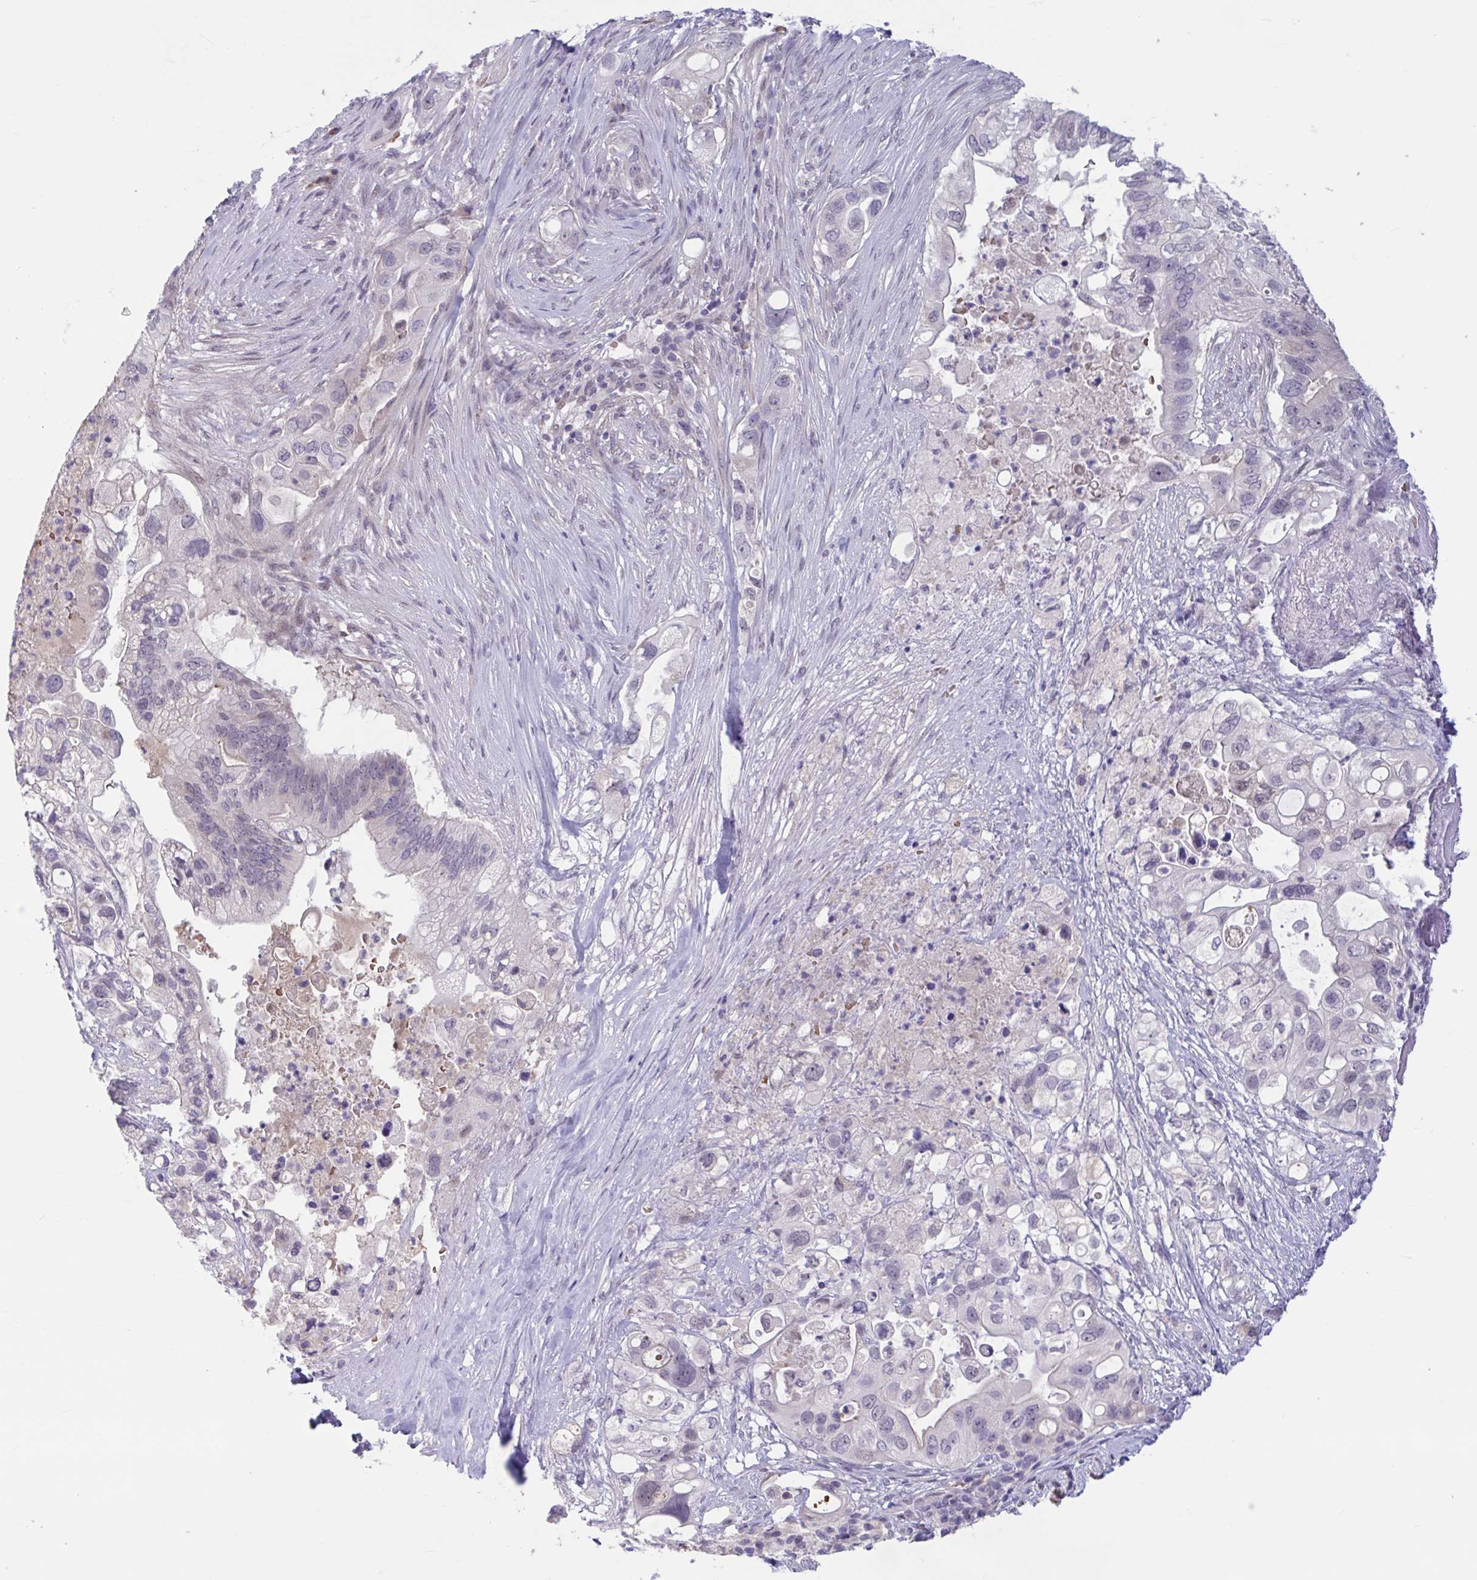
{"staining": {"intensity": "negative", "quantity": "none", "location": "none"}, "tissue": "pancreatic cancer", "cell_type": "Tumor cells", "image_type": "cancer", "snomed": [{"axis": "morphology", "description": "Adenocarcinoma, NOS"}, {"axis": "topography", "description": "Pancreas"}], "caption": "High magnification brightfield microscopy of pancreatic adenocarcinoma stained with DAB (brown) and counterstained with hematoxylin (blue): tumor cells show no significant positivity.", "gene": "CNGB3", "patient": {"sex": "female", "age": 72}}